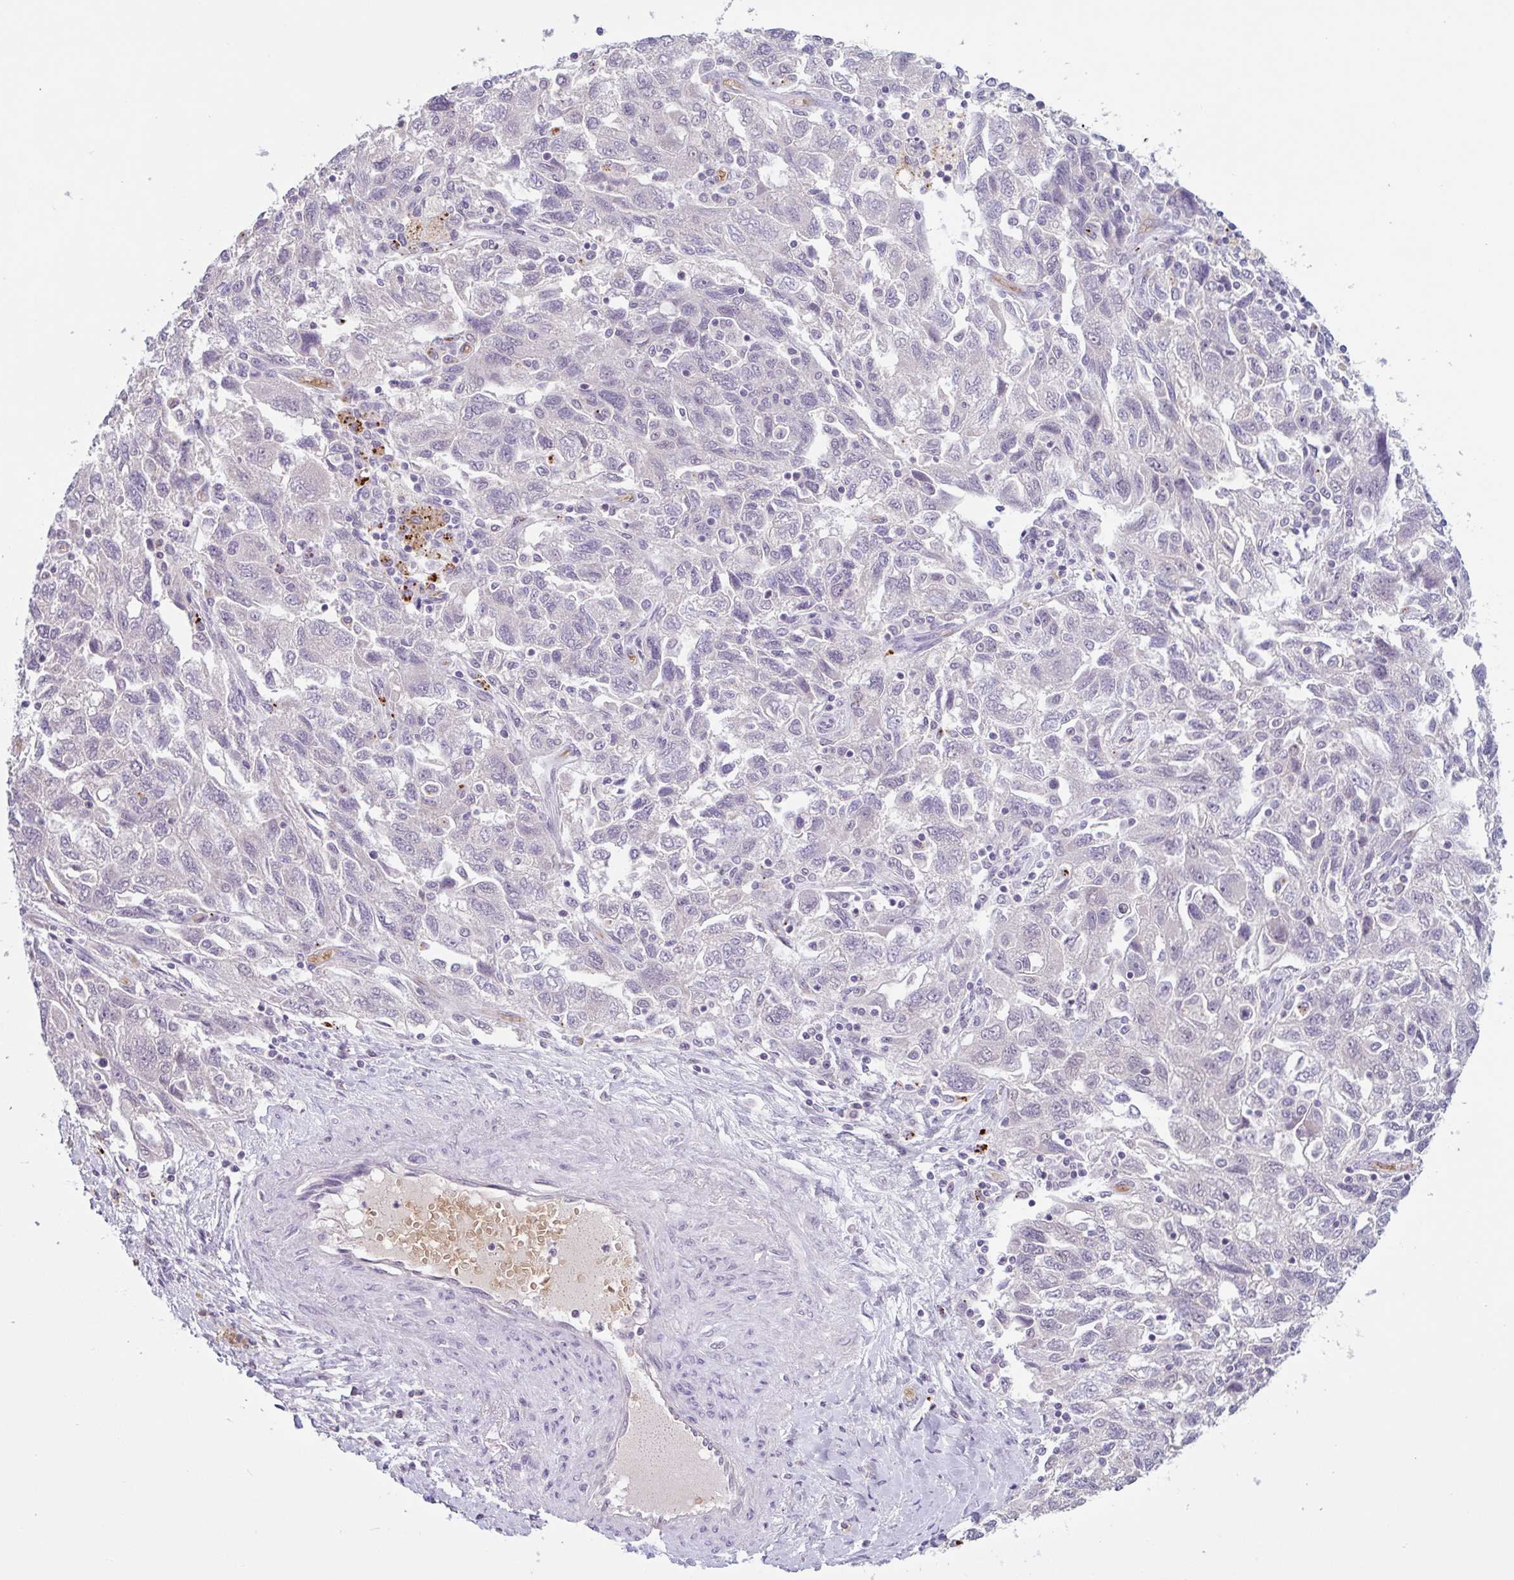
{"staining": {"intensity": "negative", "quantity": "none", "location": "none"}, "tissue": "ovarian cancer", "cell_type": "Tumor cells", "image_type": "cancer", "snomed": [{"axis": "morphology", "description": "Carcinoma, NOS"}, {"axis": "morphology", "description": "Cystadenocarcinoma, serous, NOS"}, {"axis": "topography", "description": "Ovary"}], "caption": "Immunohistochemistry micrograph of ovarian cancer (serous cystadenocarcinoma) stained for a protein (brown), which demonstrates no staining in tumor cells. (Immunohistochemistry, brightfield microscopy, high magnification).", "gene": "RHAG", "patient": {"sex": "female", "age": 69}}